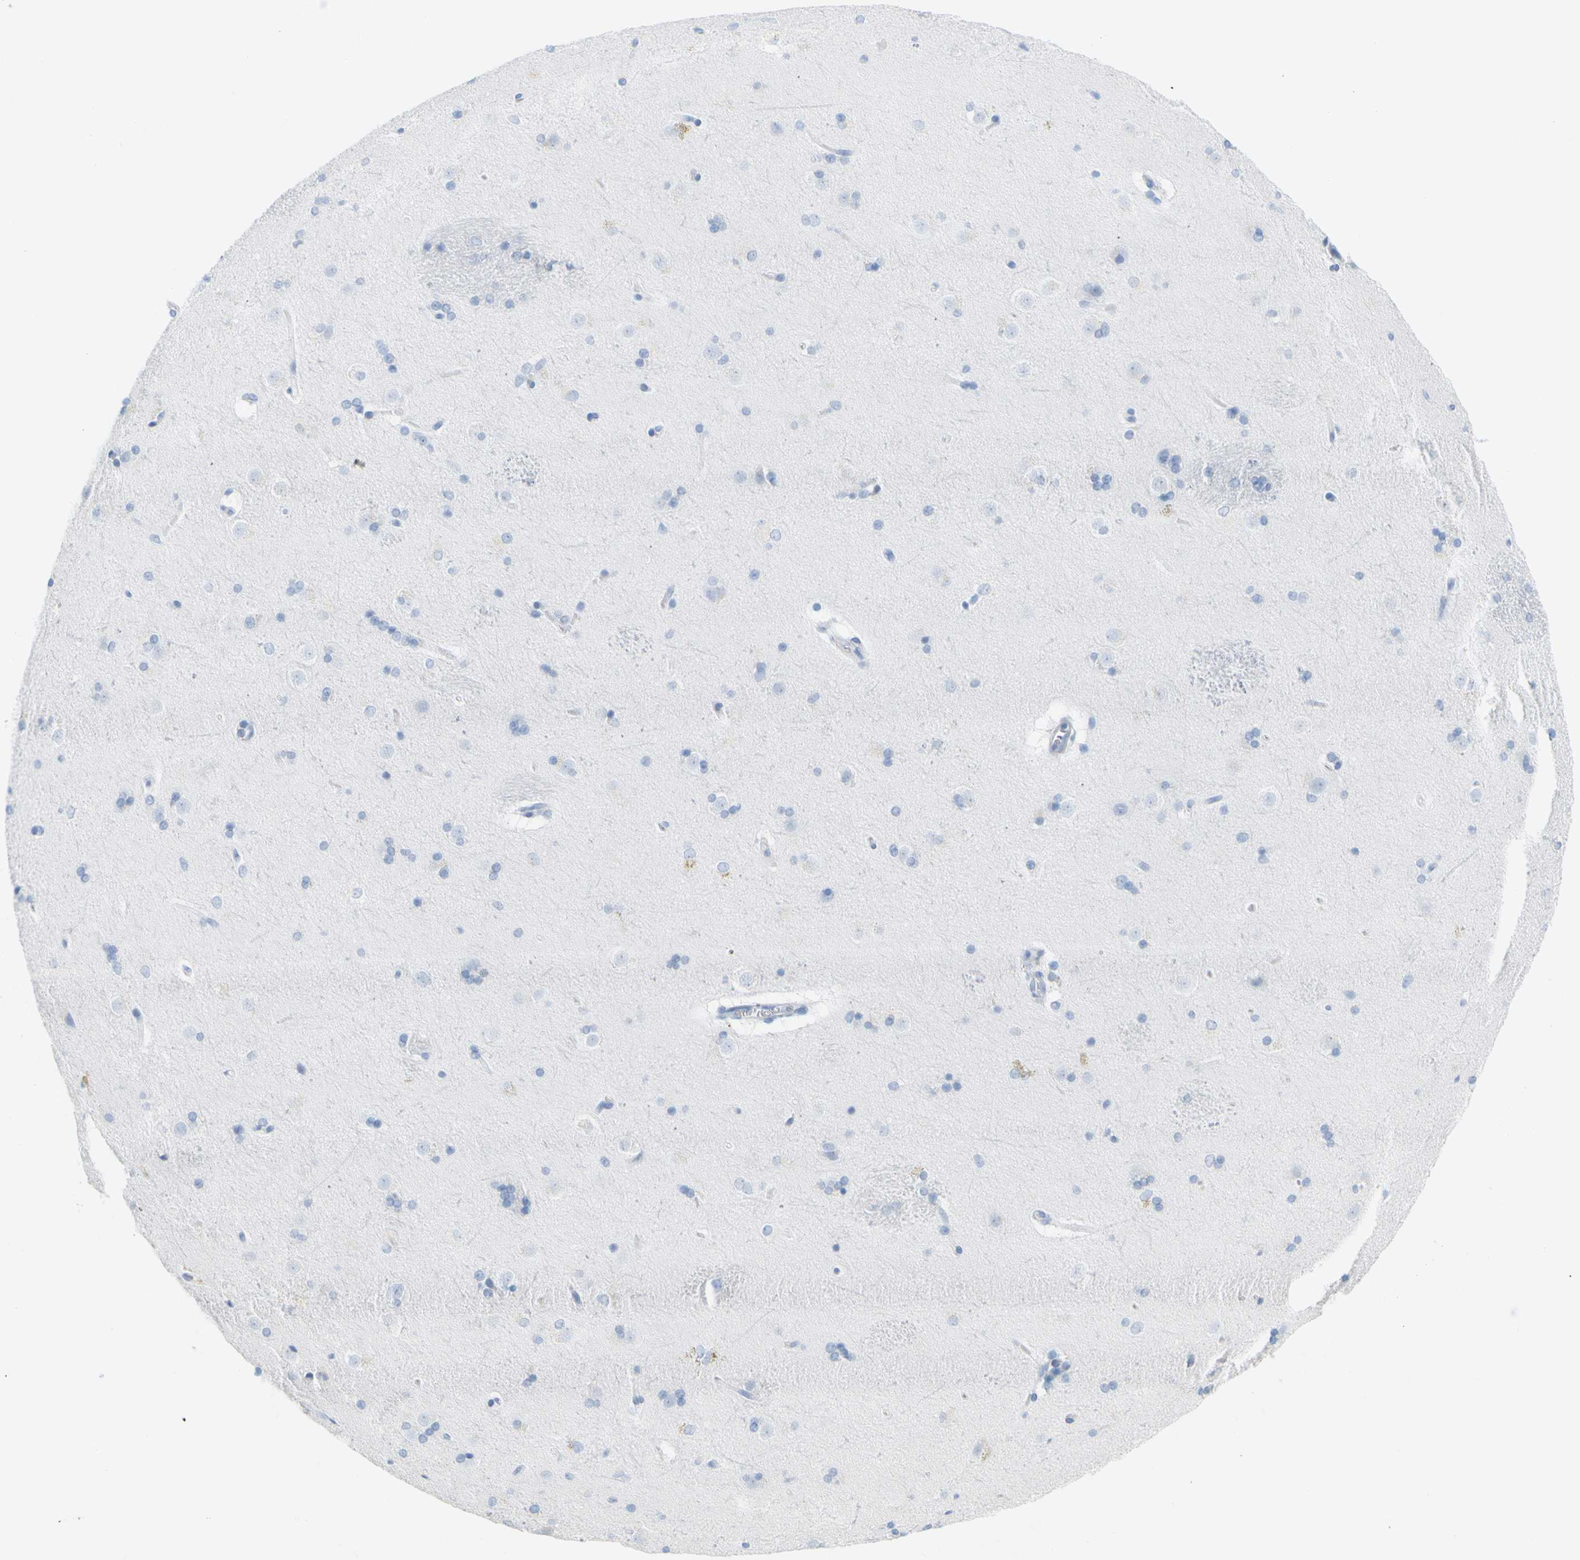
{"staining": {"intensity": "negative", "quantity": "none", "location": "none"}, "tissue": "caudate", "cell_type": "Glial cells", "image_type": "normal", "snomed": [{"axis": "morphology", "description": "Normal tissue, NOS"}, {"axis": "topography", "description": "Lateral ventricle wall"}], "caption": "IHC of benign caudate reveals no positivity in glial cells.", "gene": "OPN1SW", "patient": {"sex": "female", "age": 19}}